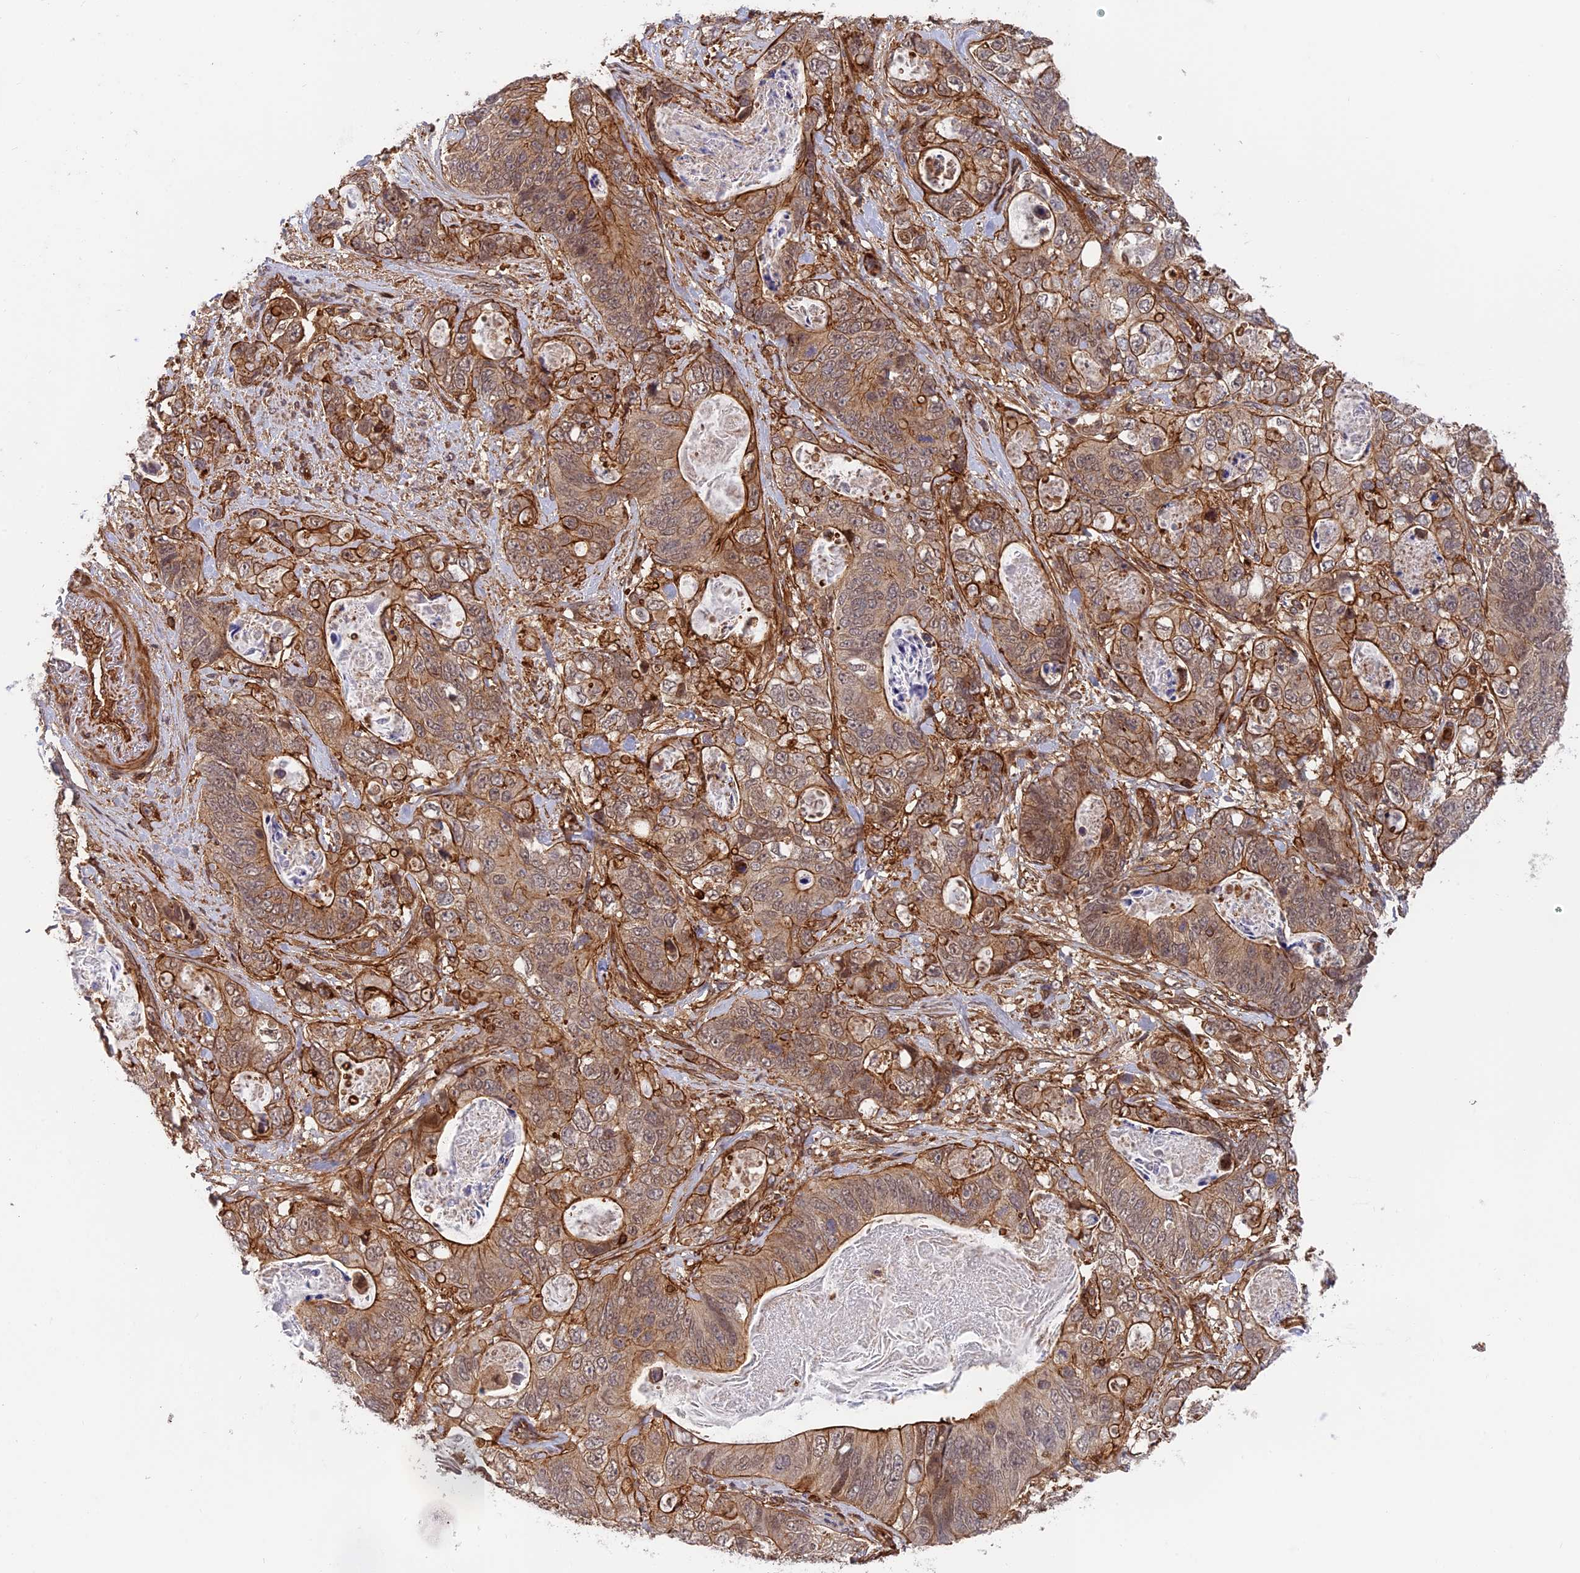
{"staining": {"intensity": "moderate", "quantity": ">75%", "location": "cytoplasmic/membranous"}, "tissue": "stomach cancer", "cell_type": "Tumor cells", "image_type": "cancer", "snomed": [{"axis": "morphology", "description": "Normal tissue, NOS"}, {"axis": "morphology", "description": "Adenocarcinoma, NOS"}, {"axis": "topography", "description": "Stomach"}], "caption": "Protein staining by IHC reveals moderate cytoplasmic/membranous expression in approximately >75% of tumor cells in stomach cancer. The staining was performed using DAB (3,3'-diaminobenzidine) to visualize the protein expression in brown, while the nuclei were stained in blue with hematoxylin (Magnification: 20x).", "gene": "OSBPL1A", "patient": {"sex": "female", "age": 89}}